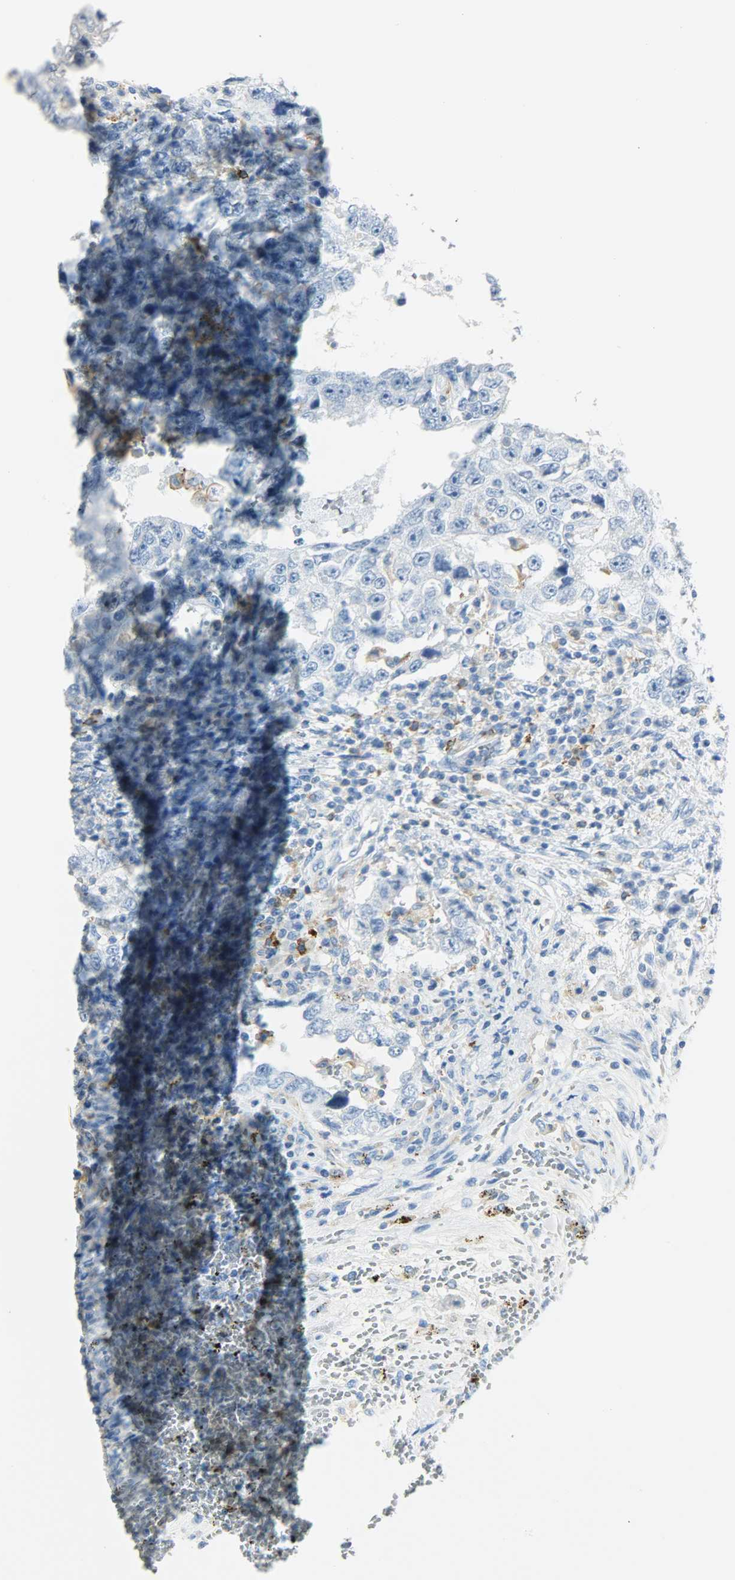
{"staining": {"intensity": "negative", "quantity": "none", "location": "none"}, "tissue": "testis cancer", "cell_type": "Tumor cells", "image_type": "cancer", "snomed": [{"axis": "morphology", "description": "Carcinoma, Embryonal, NOS"}, {"axis": "topography", "description": "Testis"}], "caption": "The micrograph displays no staining of tumor cells in testis cancer (embryonal carcinoma).", "gene": "PTPN6", "patient": {"sex": "male", "age": 26}}